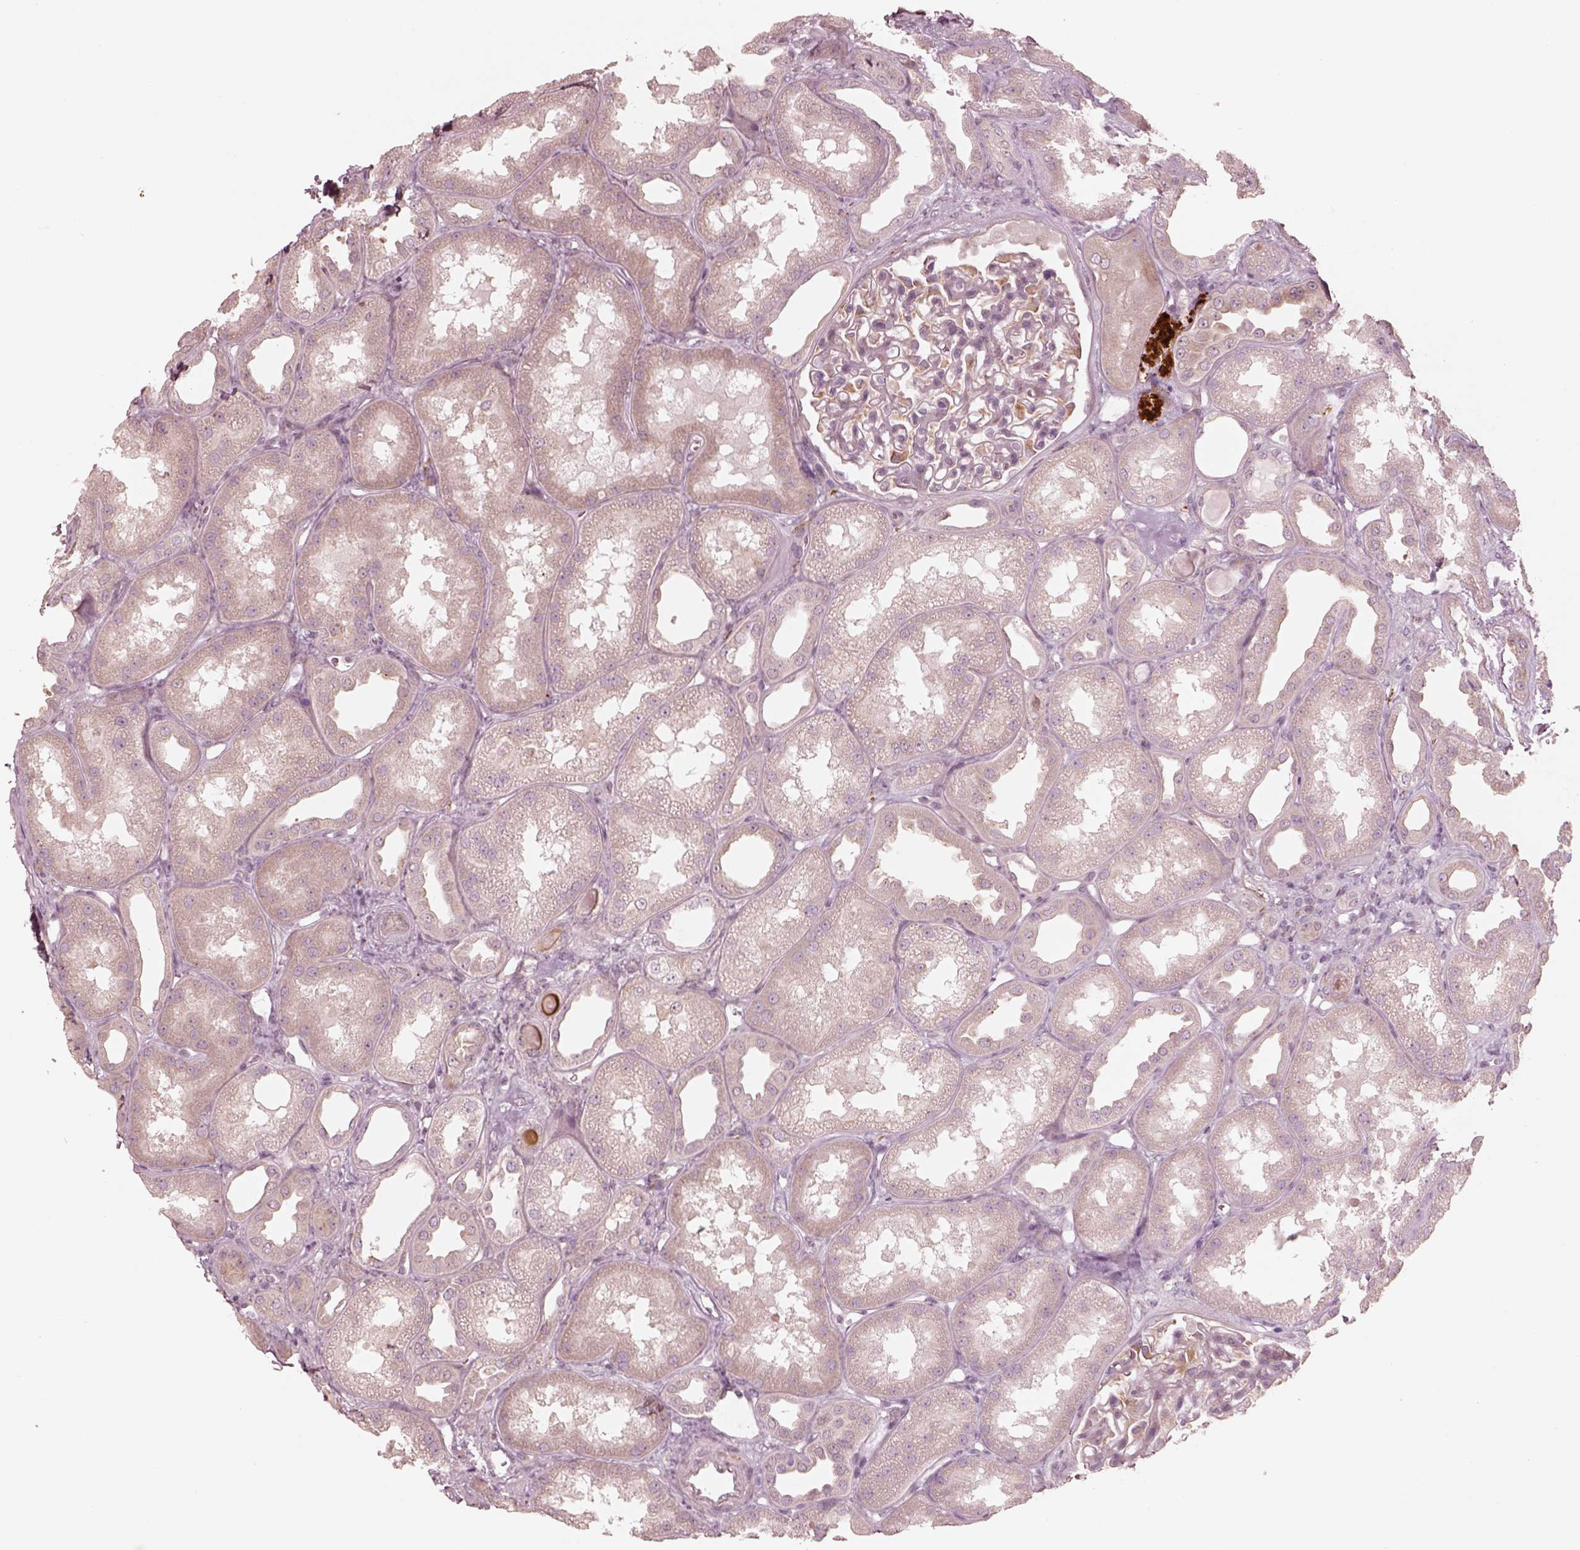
{"staining": {"intensity": "weak", "quantity": "<25%", "location": "cytoplasmic/membranous"}, "tissue": "kidney", "cell_type": "Cells in glomeruli", "image_type": "normal", "snomed": [{"axis": "morphology", "description": "Normal tissue, NOS"}, {"axis": "topography", "description": "Kidney"}], "caption": "A histopathology image of kidney stained for a protein shows no brown staining in cells in glomeruli. The staining was performed using DAB to visualize the protein expression in brown, while the nuclei were stained in blue with hematoxylin (Magnification: 20x).", "gene": "RAB3C", "patient": {"sex": "male", "age": 61}}